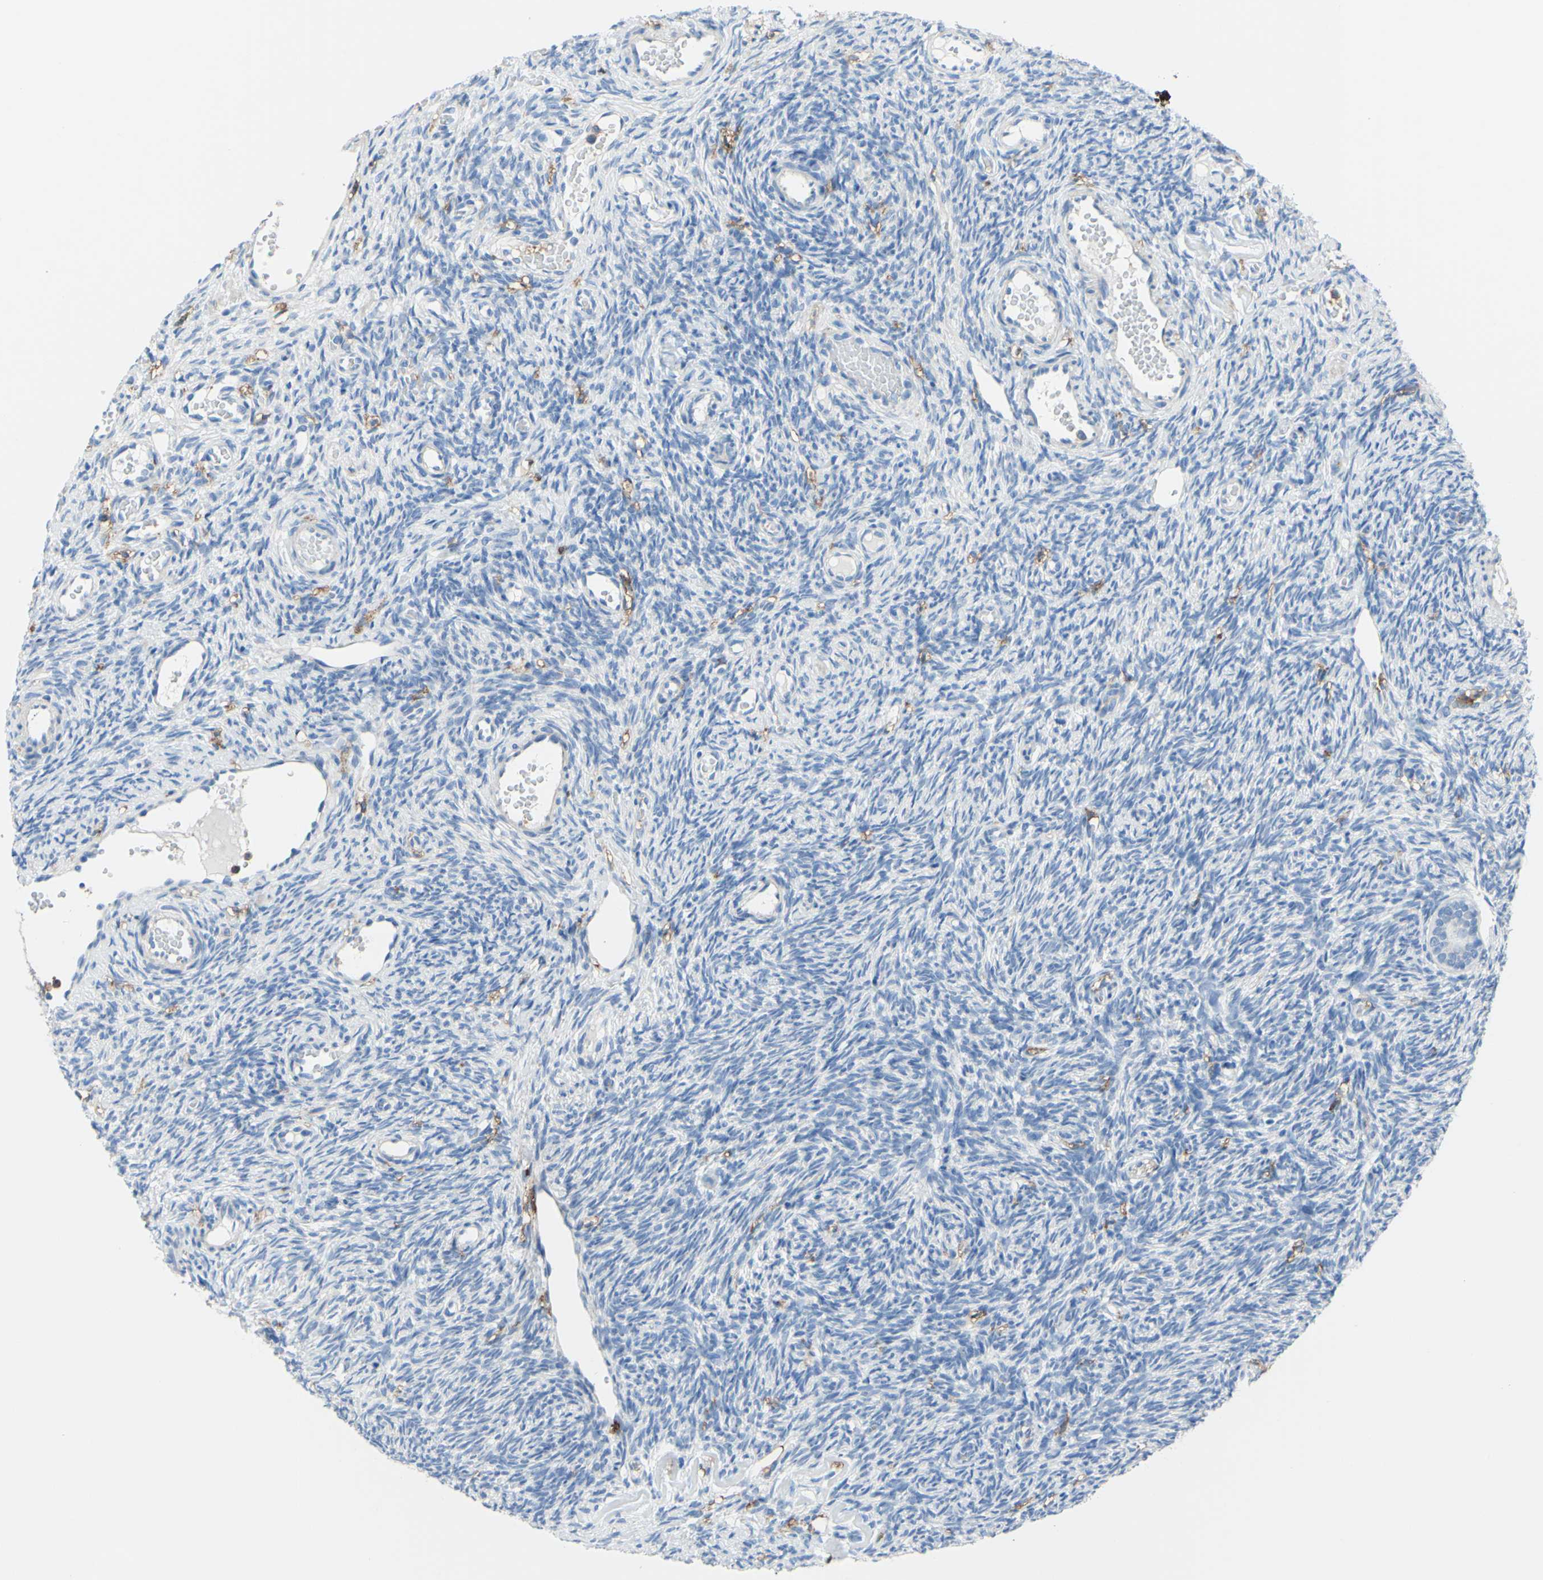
{"staining": {"intensity": "negative", "quantity": "none", "location": "none"}, "tissue": "ovary", "cell_type": "Ovarian stroma cells", "image_type": "normal", "snomed": [{"axis": "morphology", "description": "Normal tissue, NOS"}, {"axis": "topography", "description": "Ovary"}], "caption": "Micrograph shows no protein staining in ovarian stroma cells of normal ovary.", "gene": "FCGR2A", "patient": {"sex": "female", "age": 35}}